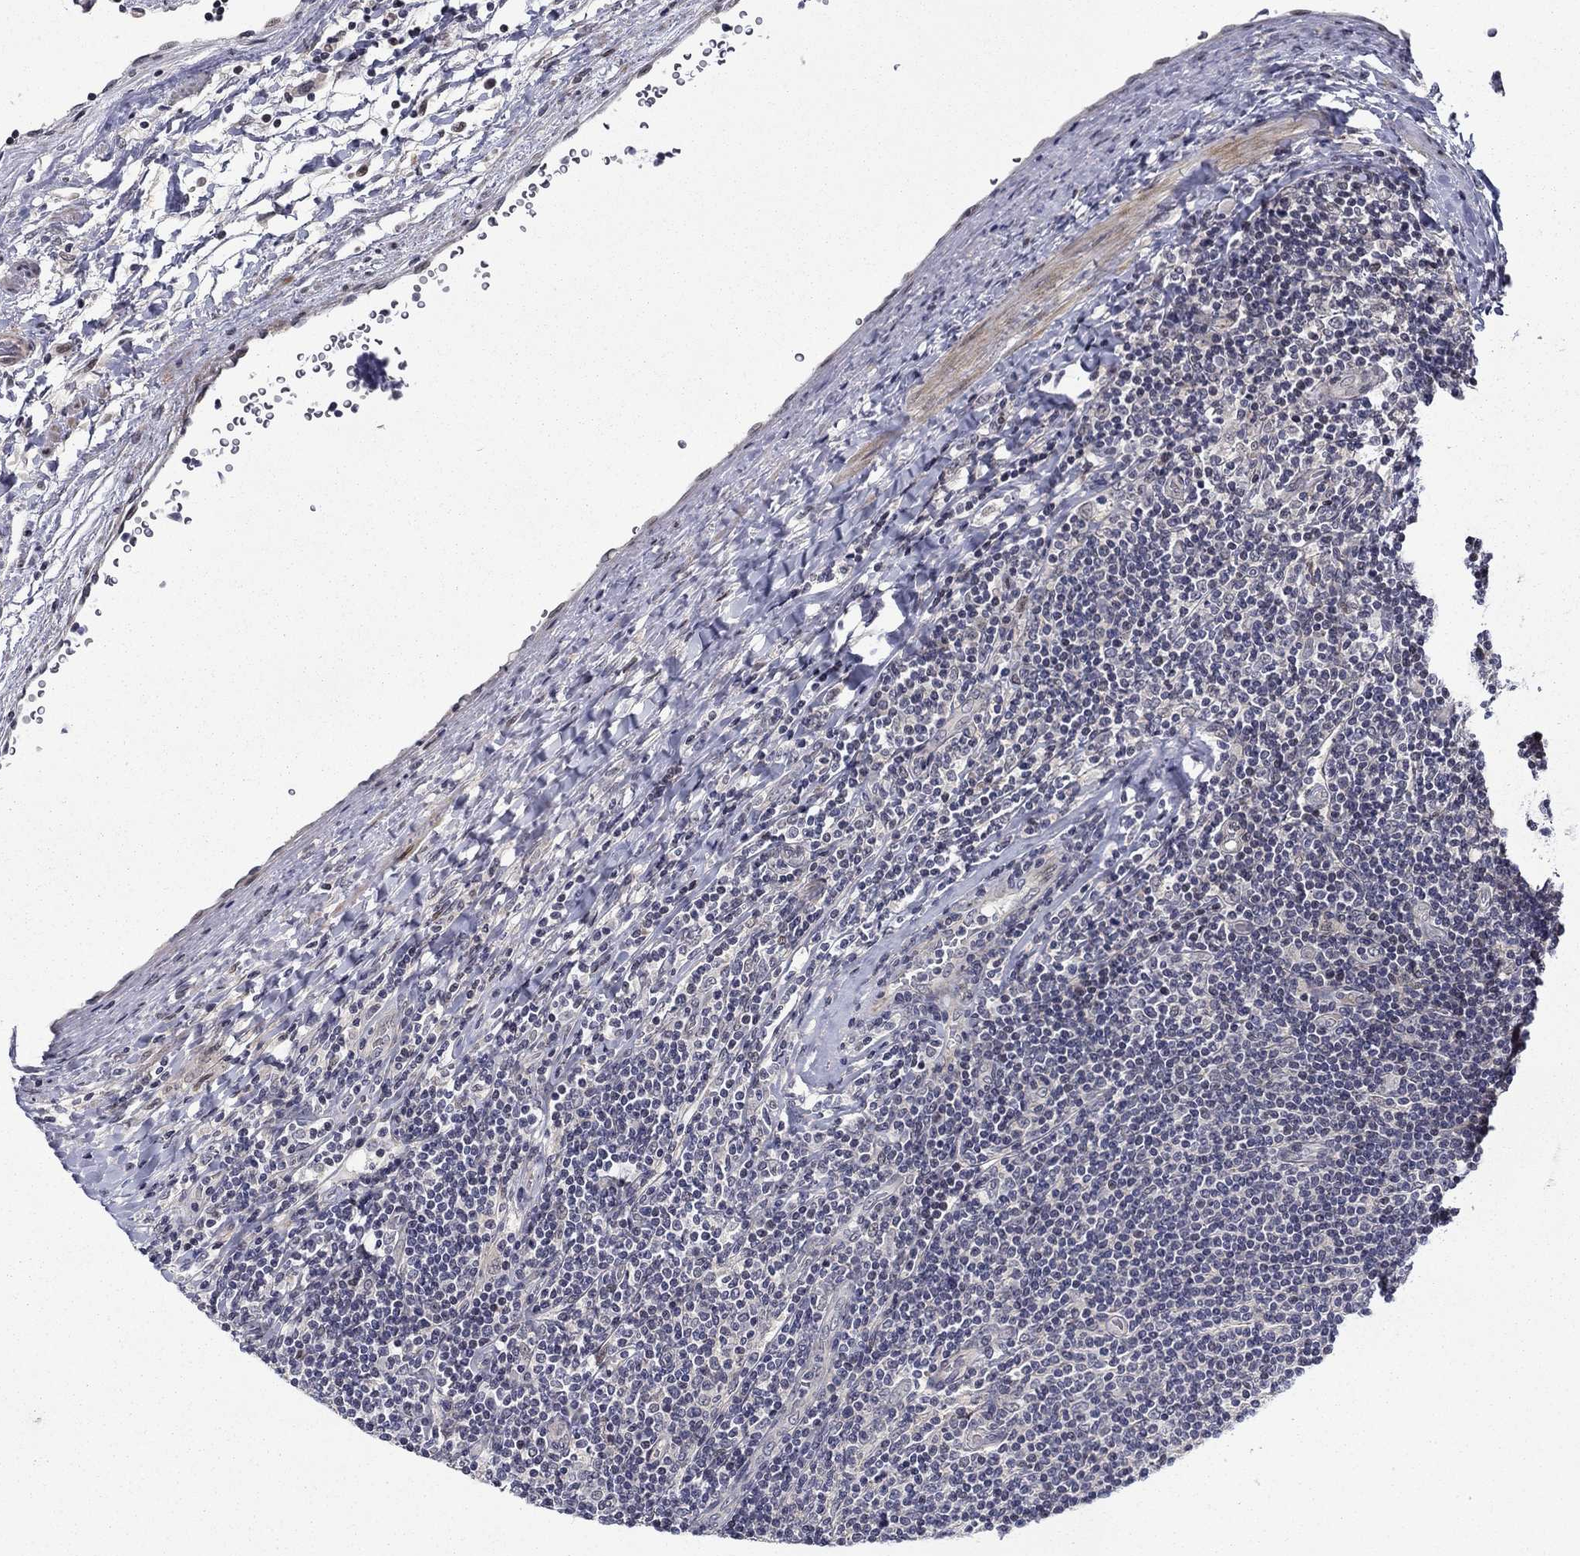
{"staining": {"intensity": "negative", "quantity": "none", "location": "none"}, "tissue": "lymphoma", "cell_type": "Tumor cells", "image_type": "cancer", "snomed": [{"axis": "morphology", "description": "Hodgkin's disease, NOS"}, {"axis": "topography", "description": "Lymph node"}], "caption": "The image shows no significant expression in tumor cells of Hodgkin's disease. (Stains: DAB IHC with hematoxylin counter stain, Microscopy: brightfield microscopy at high magnification).", "gene": "B3GAT1", "patient": {"sex": "male", "age": 40}}